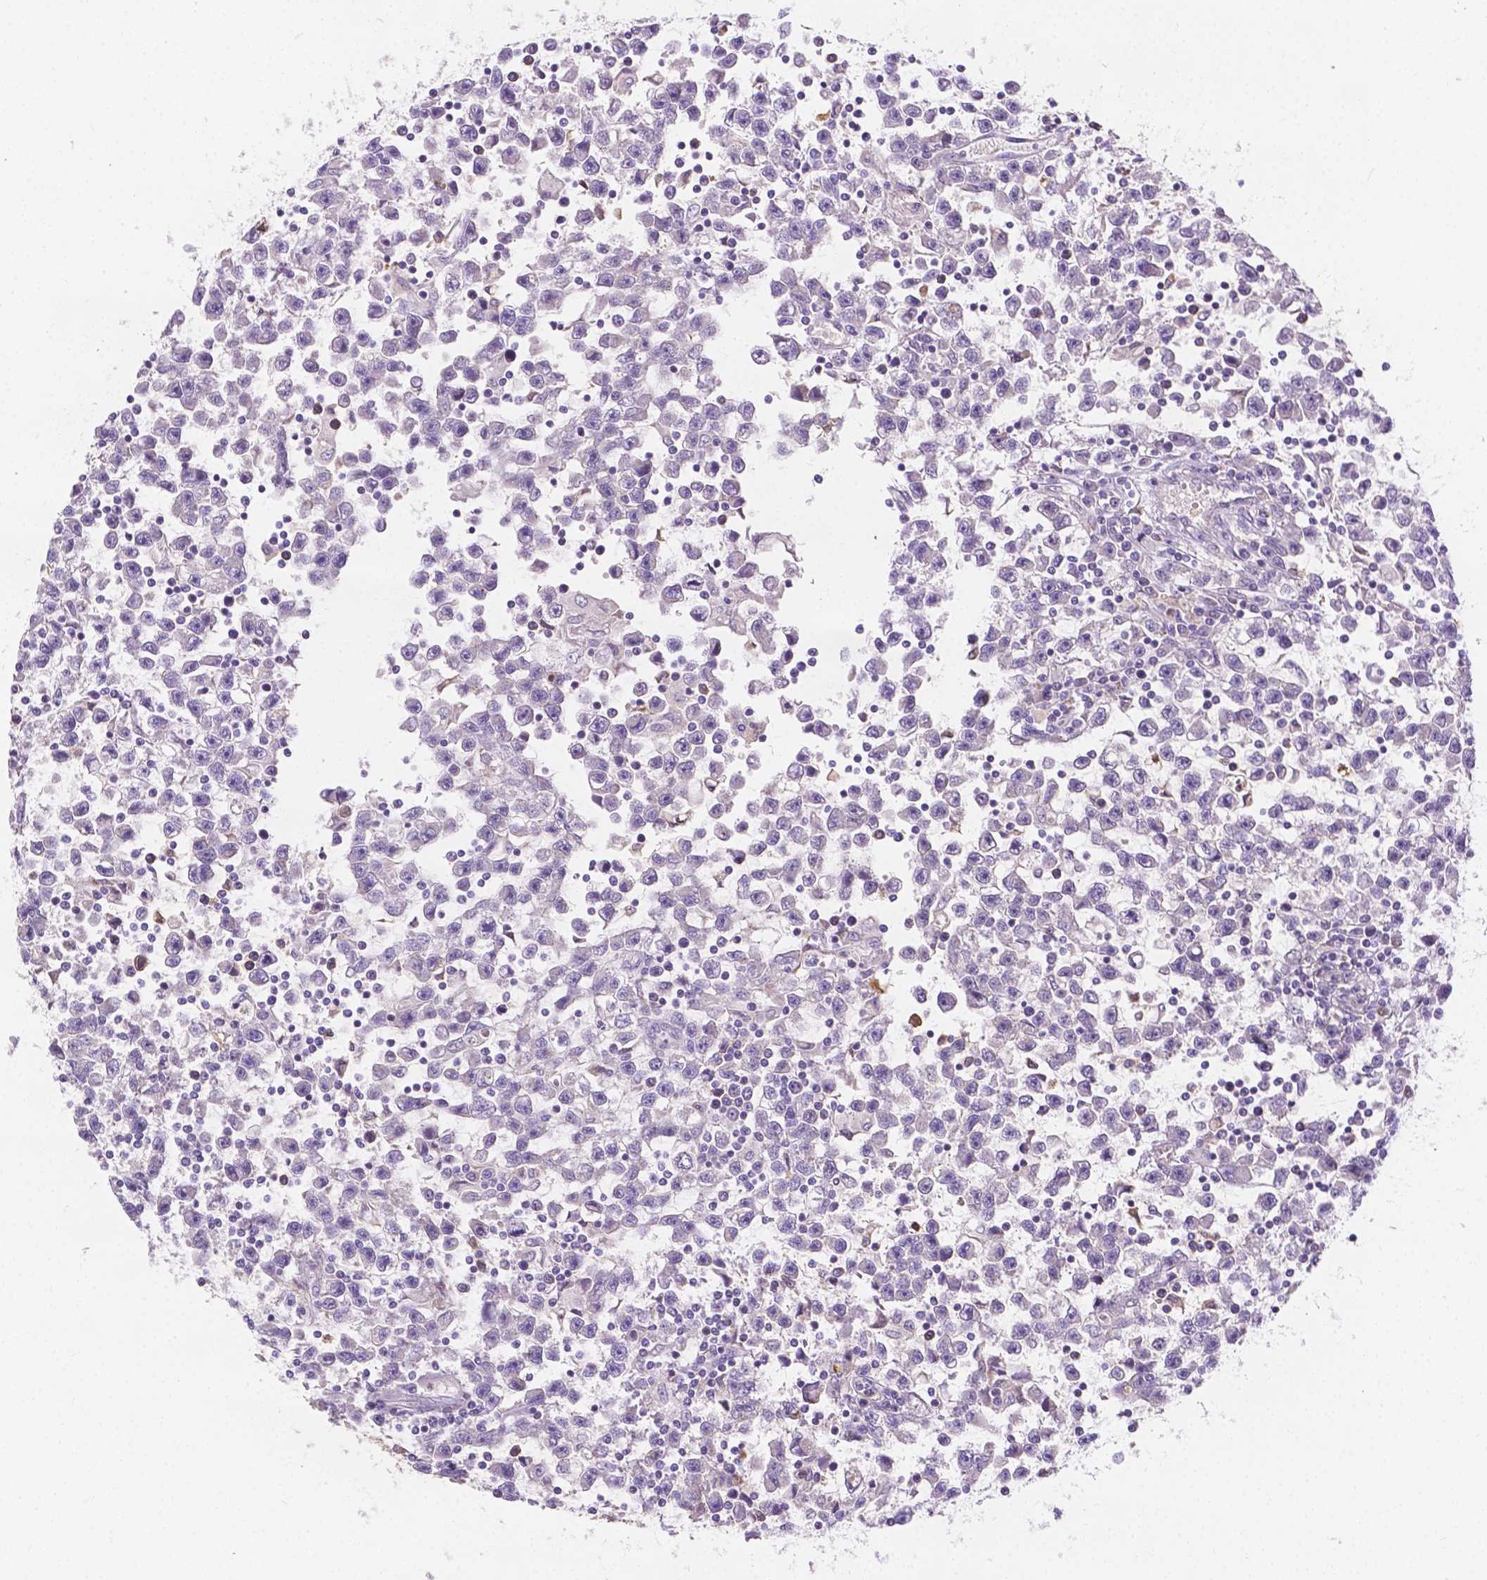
{"staining": {"intensity": "negative", "quantity": "none", "location": "none"}, "tissue": "testis cancer", "cell_type": "Tumor cells", "image_type": "cancer", "snomed": [{"axis": "morphology", "description": "Seminoma, NOS"}, {"axis": "topography", "description": "Testis"}], "caption": "A high-resolution histopathology image shows immunohistochemistry (IHC) staining of testis cancer (seminoma), which displays no significant expression in tumor cells.", "gene": "ZNRD2", "patient": {"sex": "male", "age": 31}}